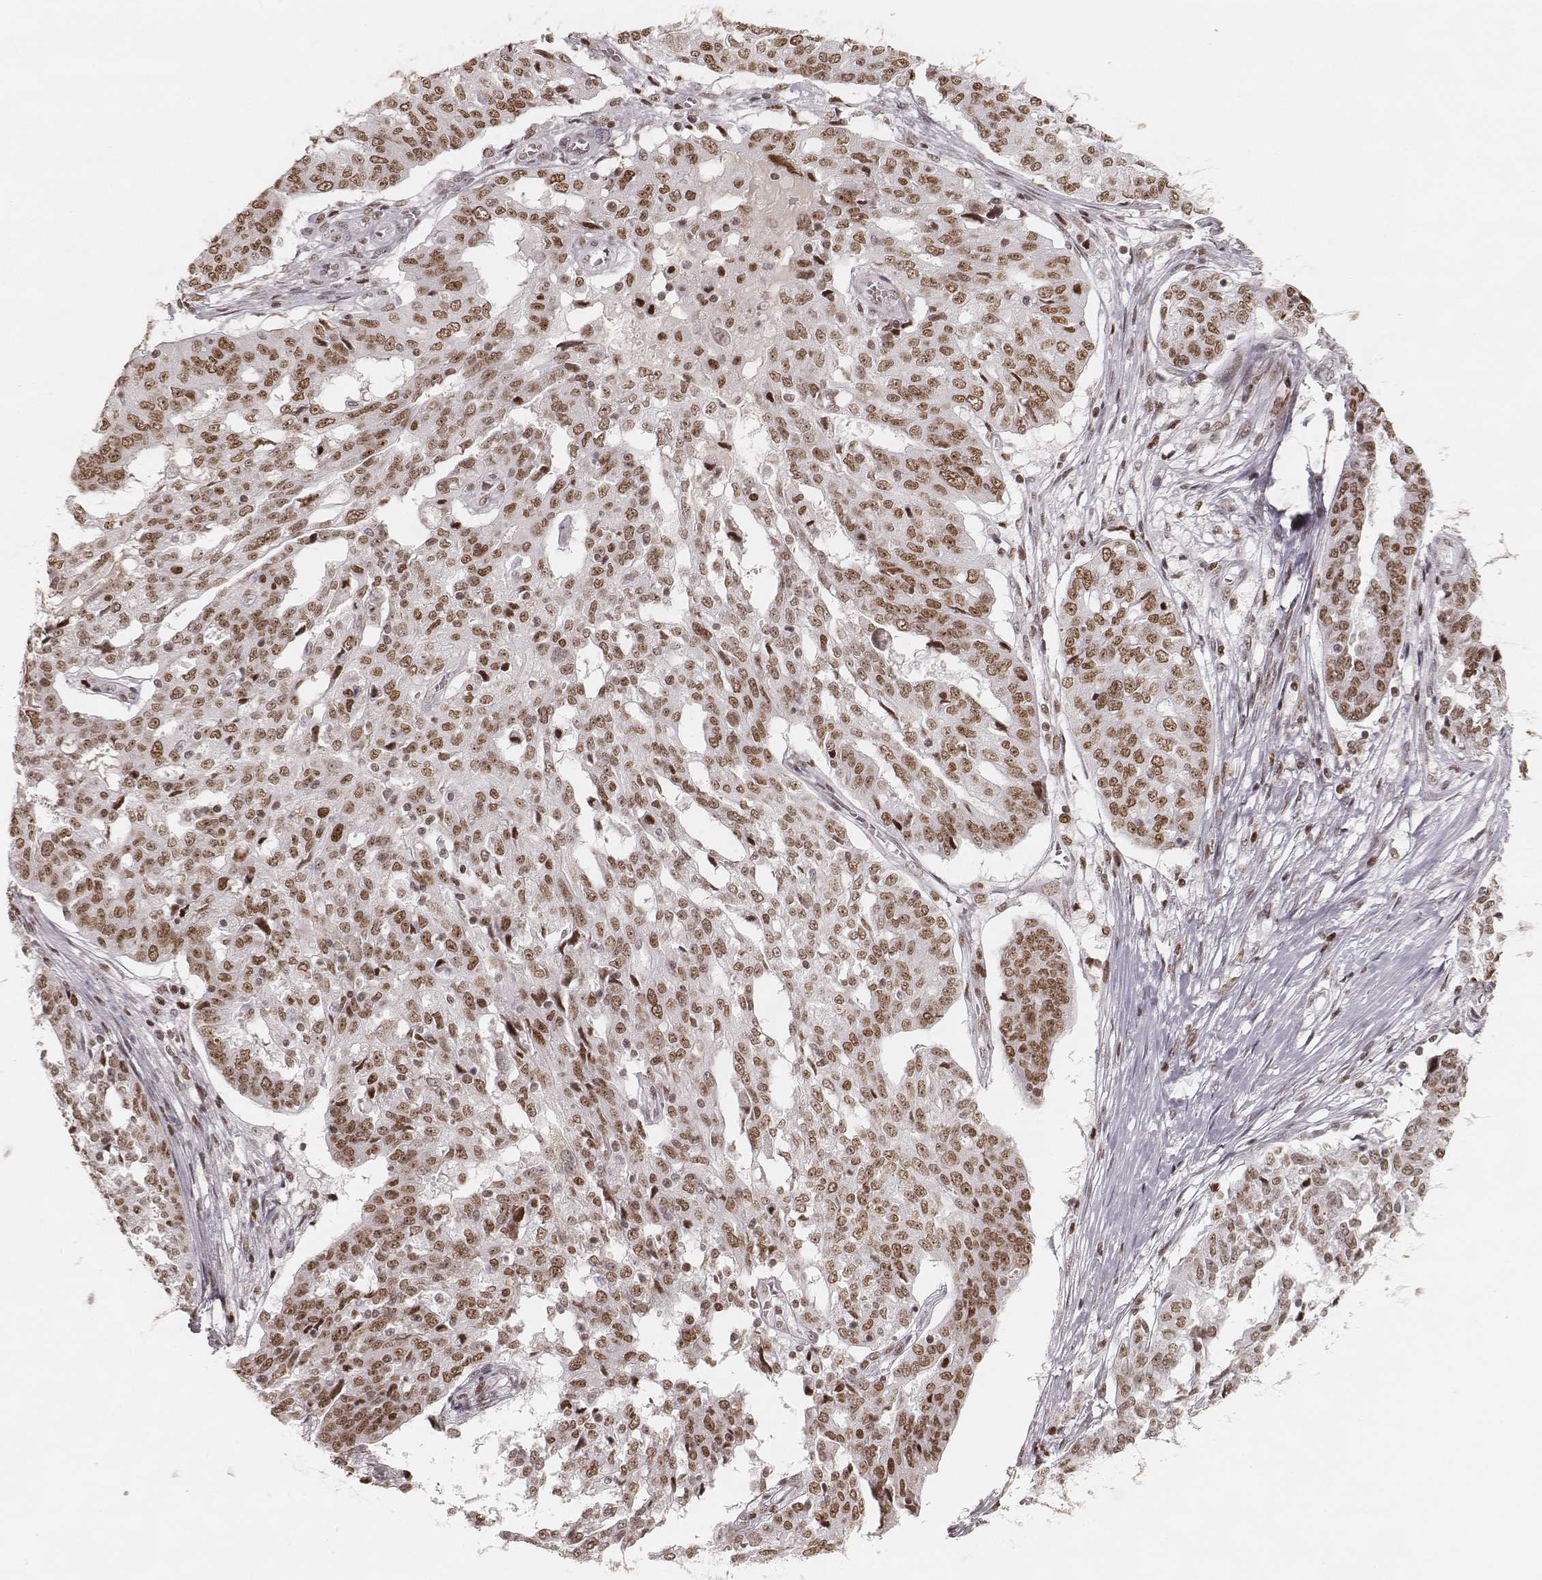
{"staining": {"intensity": "moderate", "quantity": ">75%", "location": "nuclear"}, "tissue": "ovarian cancer", "cell_type": "Tumor cells", "image_type": "cancer", "snomed": [{"axis": "morphology", "description": "Cystadenocarcinoma, serous, NOS"}, {"axis": "topography", "description": "Ovary"}], "caption": "Human ovarian cancer stained with a protein marker reveals moderate staining in tumor cells.", "gene": "PARP1", "patient": {"sex": "female", "age": 67}}